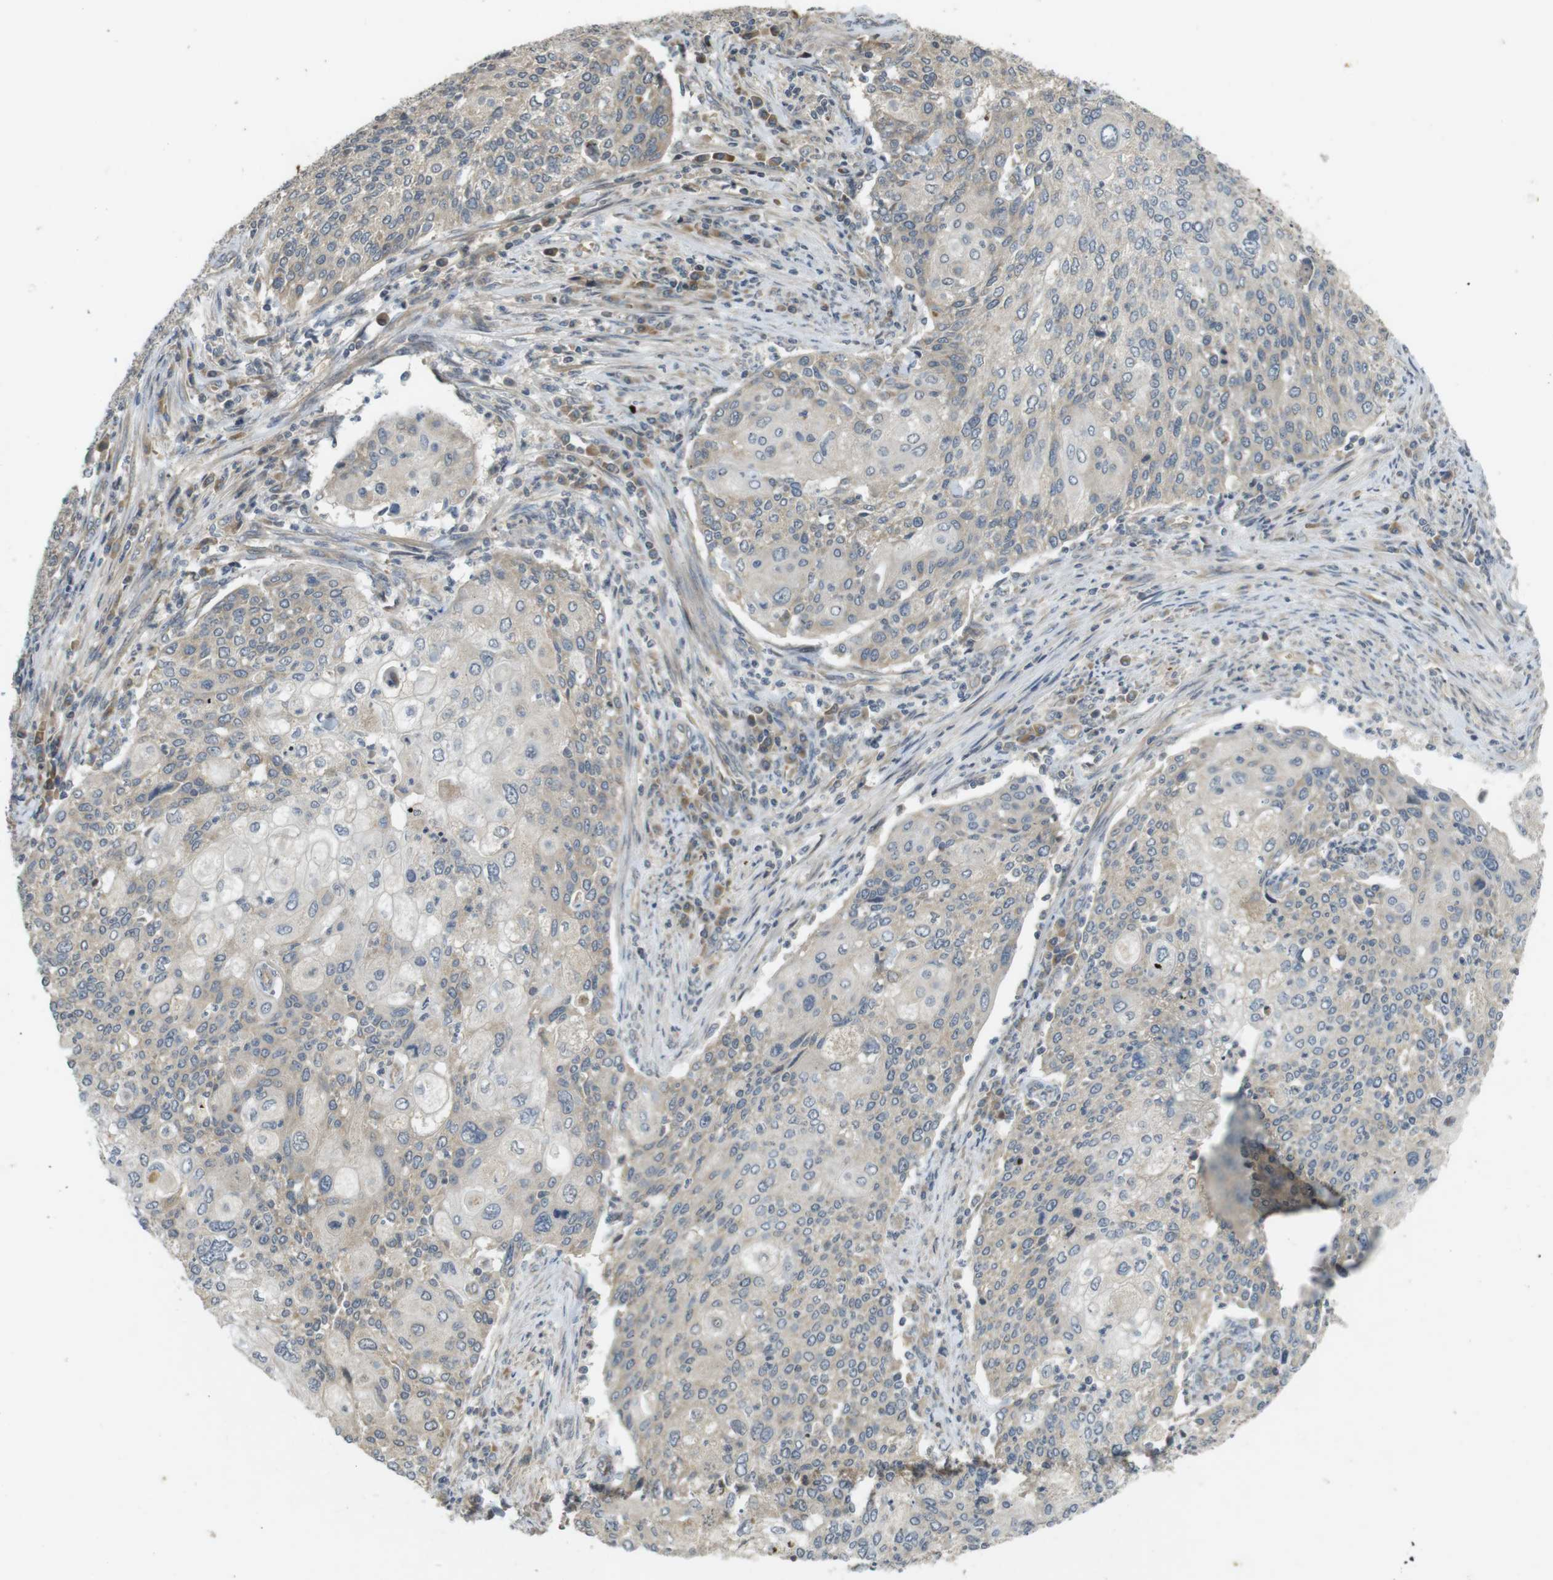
{"staining": {"intensity": "weak", "quantity": "<25%", "location": "cytoplasmic/membranous"}, "tissue": "cervical cancer", "cell_type": "Tumor cells", "image_type": "cancer", "snomed": [{"axis": "morphology", "description": "Squamous cell carcinoma, NOS"}, {"axis": "topography", "description": "Cervix"}], "caption": "Cervical cancer was stained to show a protein in brown. There is no significant expression in tumor cells.", "gene": "CLTC", "patient": {"sex": "female", "age": 40}}